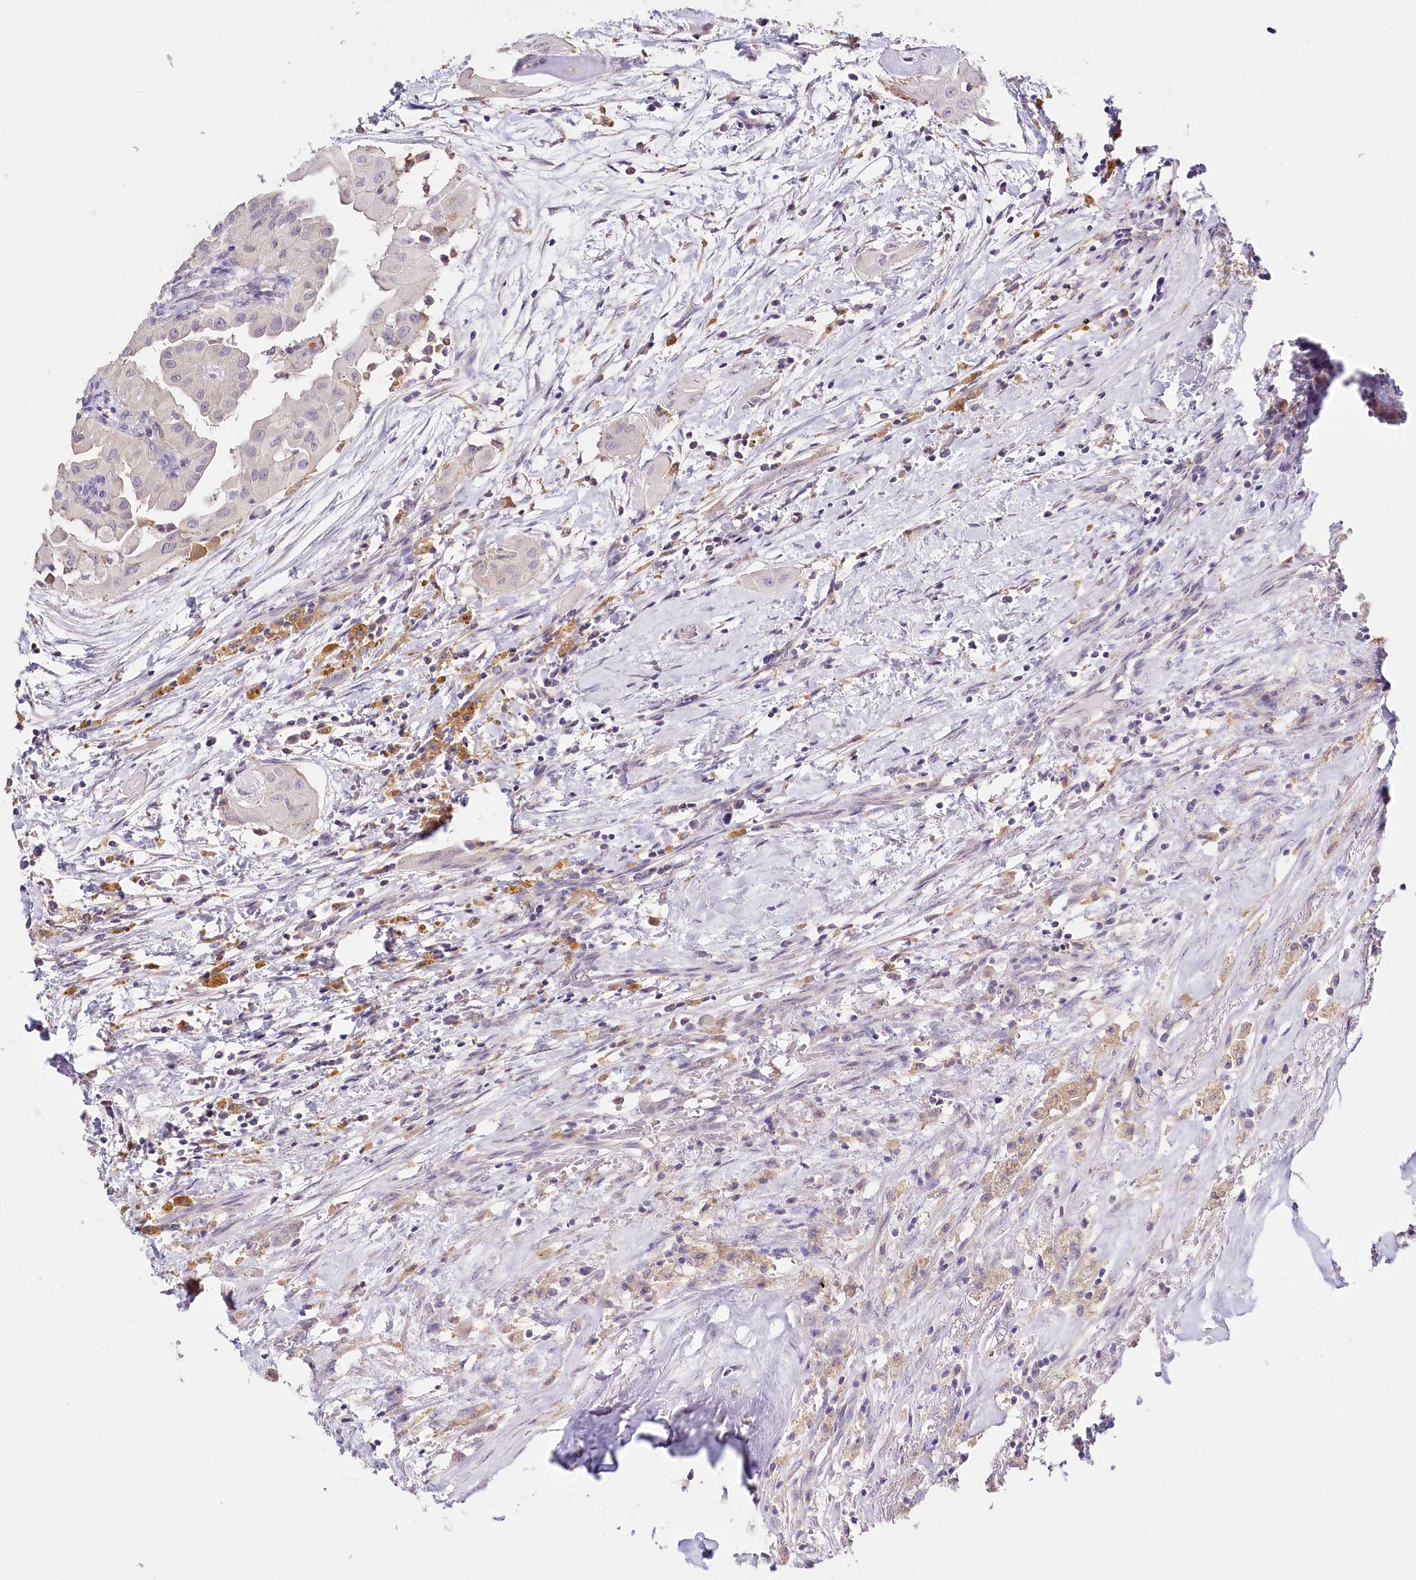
{"staining": {"intensity": "negative", "quantity": "none", "location": "none"}, "tissue": "thyroid cancer", "cell_type": "Tumor cells", "image_type": "cancer", "snomed": [{"axis": "morphology", "description": "Papillary adenocarcinoma, NOS"}, {"axis": "topography", "description": "Thyroid gland"}], "caption": "An IHC image of thyroid papillary adenocarcinoma is shown. There is no staining in tumor cells of thyroid papillary adenocarcinoma. (Immunohistochemistry, brightfield microscopy, high magnification).", "gene": "DAPK1", "patient": {"sex": "female", "age": 59}}